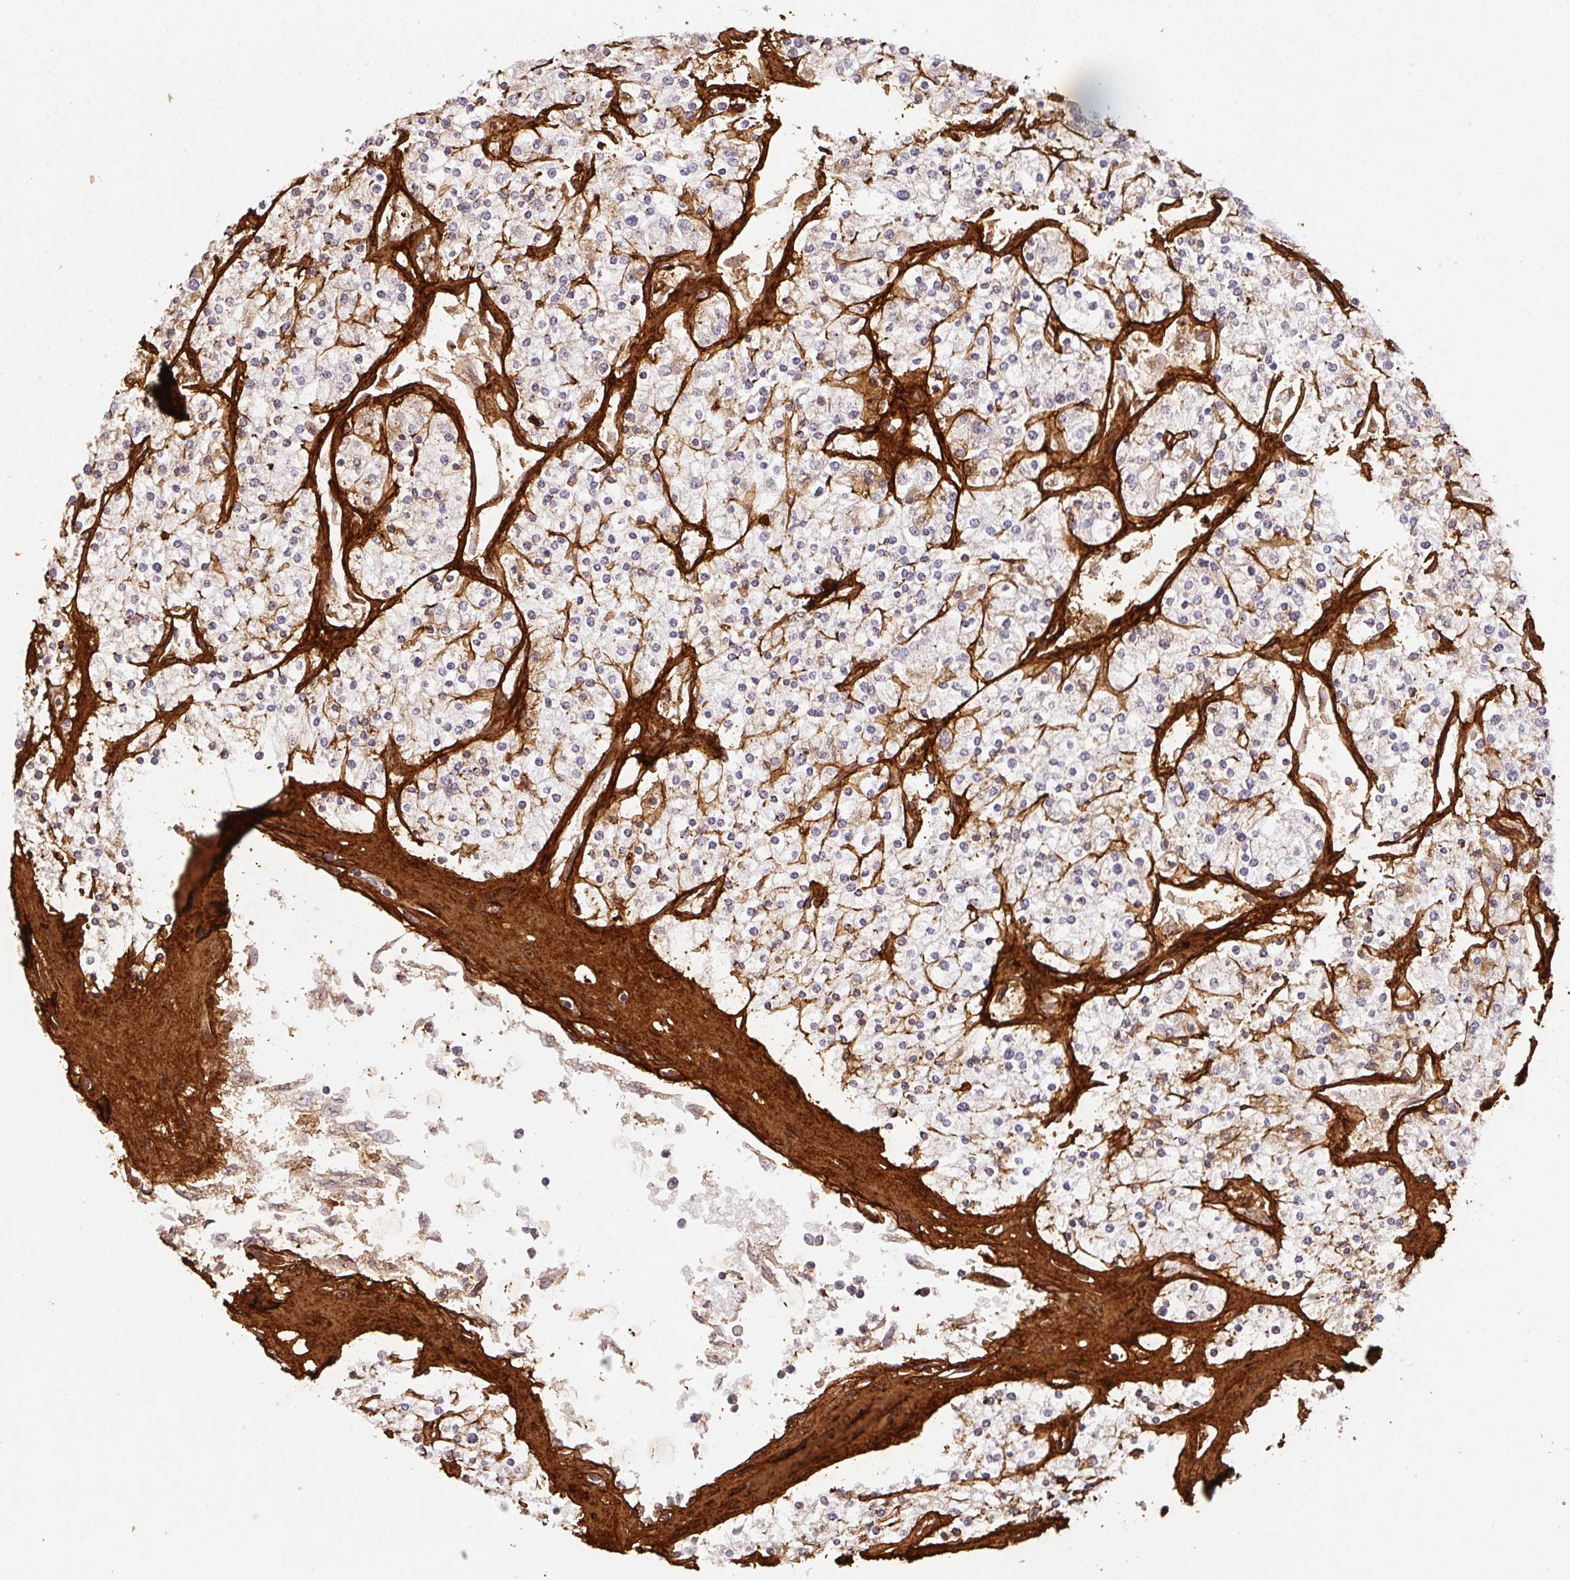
{"staining": {"intensity": "negative", "quantity": "none", "location": "none"}, "tissue": "renal cancer", "cell_type": "Tumor cells", "image_type": "cancer", "snomed": [{"axis": "morphology", "description": "Adenocarcinoma, NOS"}, {"axis": "topography", "description": "Kidney"}], "caption": "This image is of renal adenocarcinoma stained with immunohistochemistry (IHC) to label a protein in brown with the nuclei are counter-stained blue. There is no positivity in tumor cells.", "gene": "COL3A1", "patient": {"sex": "male", "age": 80}}